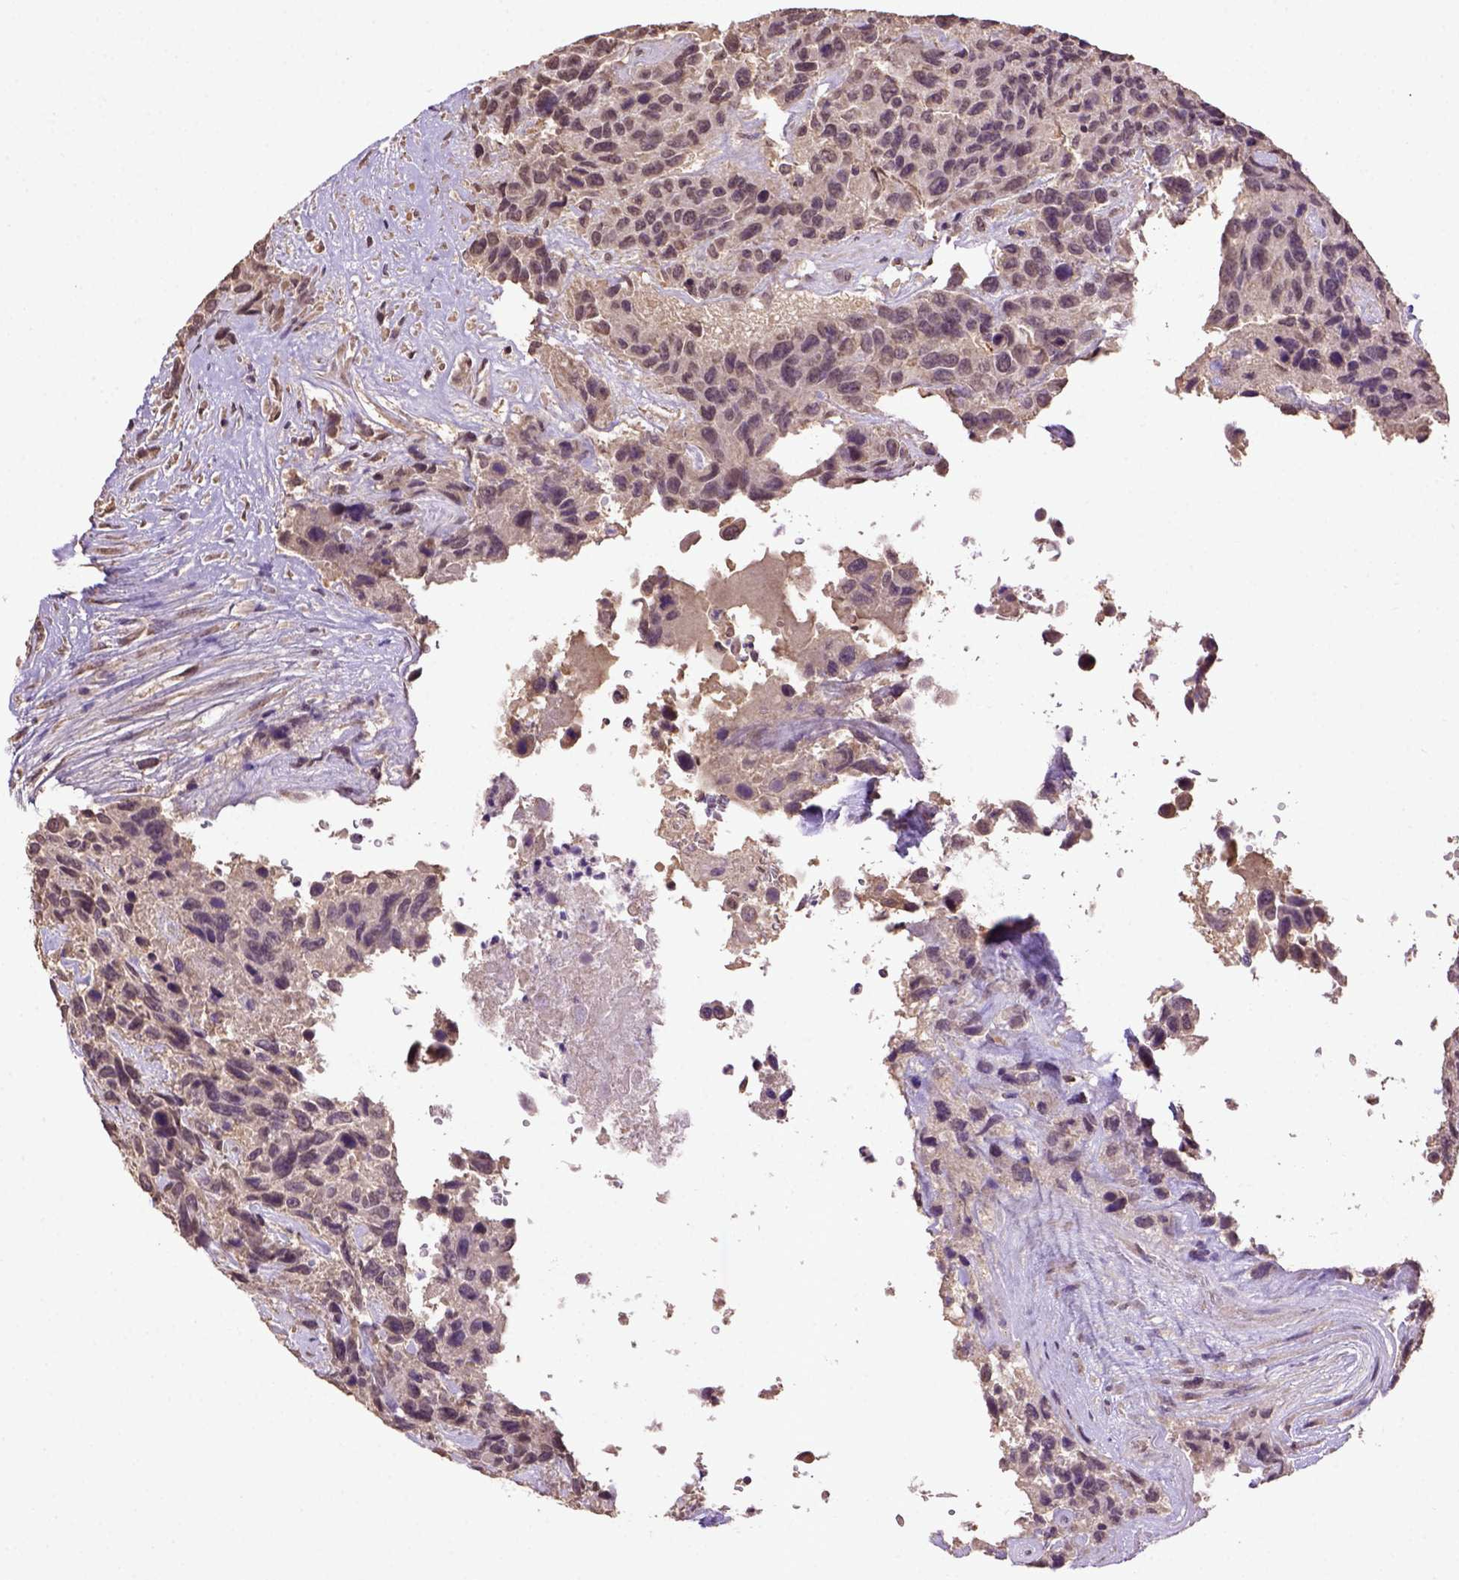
{"staining": {"intensity": "weak", "quantity": ">75%", "location": "cytoplasmic/membranous"}, "tissue": "urothelial cancer", "cell_type": "Tumor cells", "image_type": "cancer", "snomed": [{"axis": "morphology", "description": "Urothelial carcinoma, High grade"}, {"axis": "topography", "description": "Urinary bladder"}], "caption": "DAB (3,3'-diaminobenzidine) immunohistochemical staining of urothelial cancer demonstrates weak cytoplasmic/membranous protein staining in about >75% of tumor cells. (Stains: DAB in brown, nuclei in blue, Microscopy: brightfield microscopy at high magnification).", "gene": "WDR17", "patient": {"sex": "female", "age": 70}}